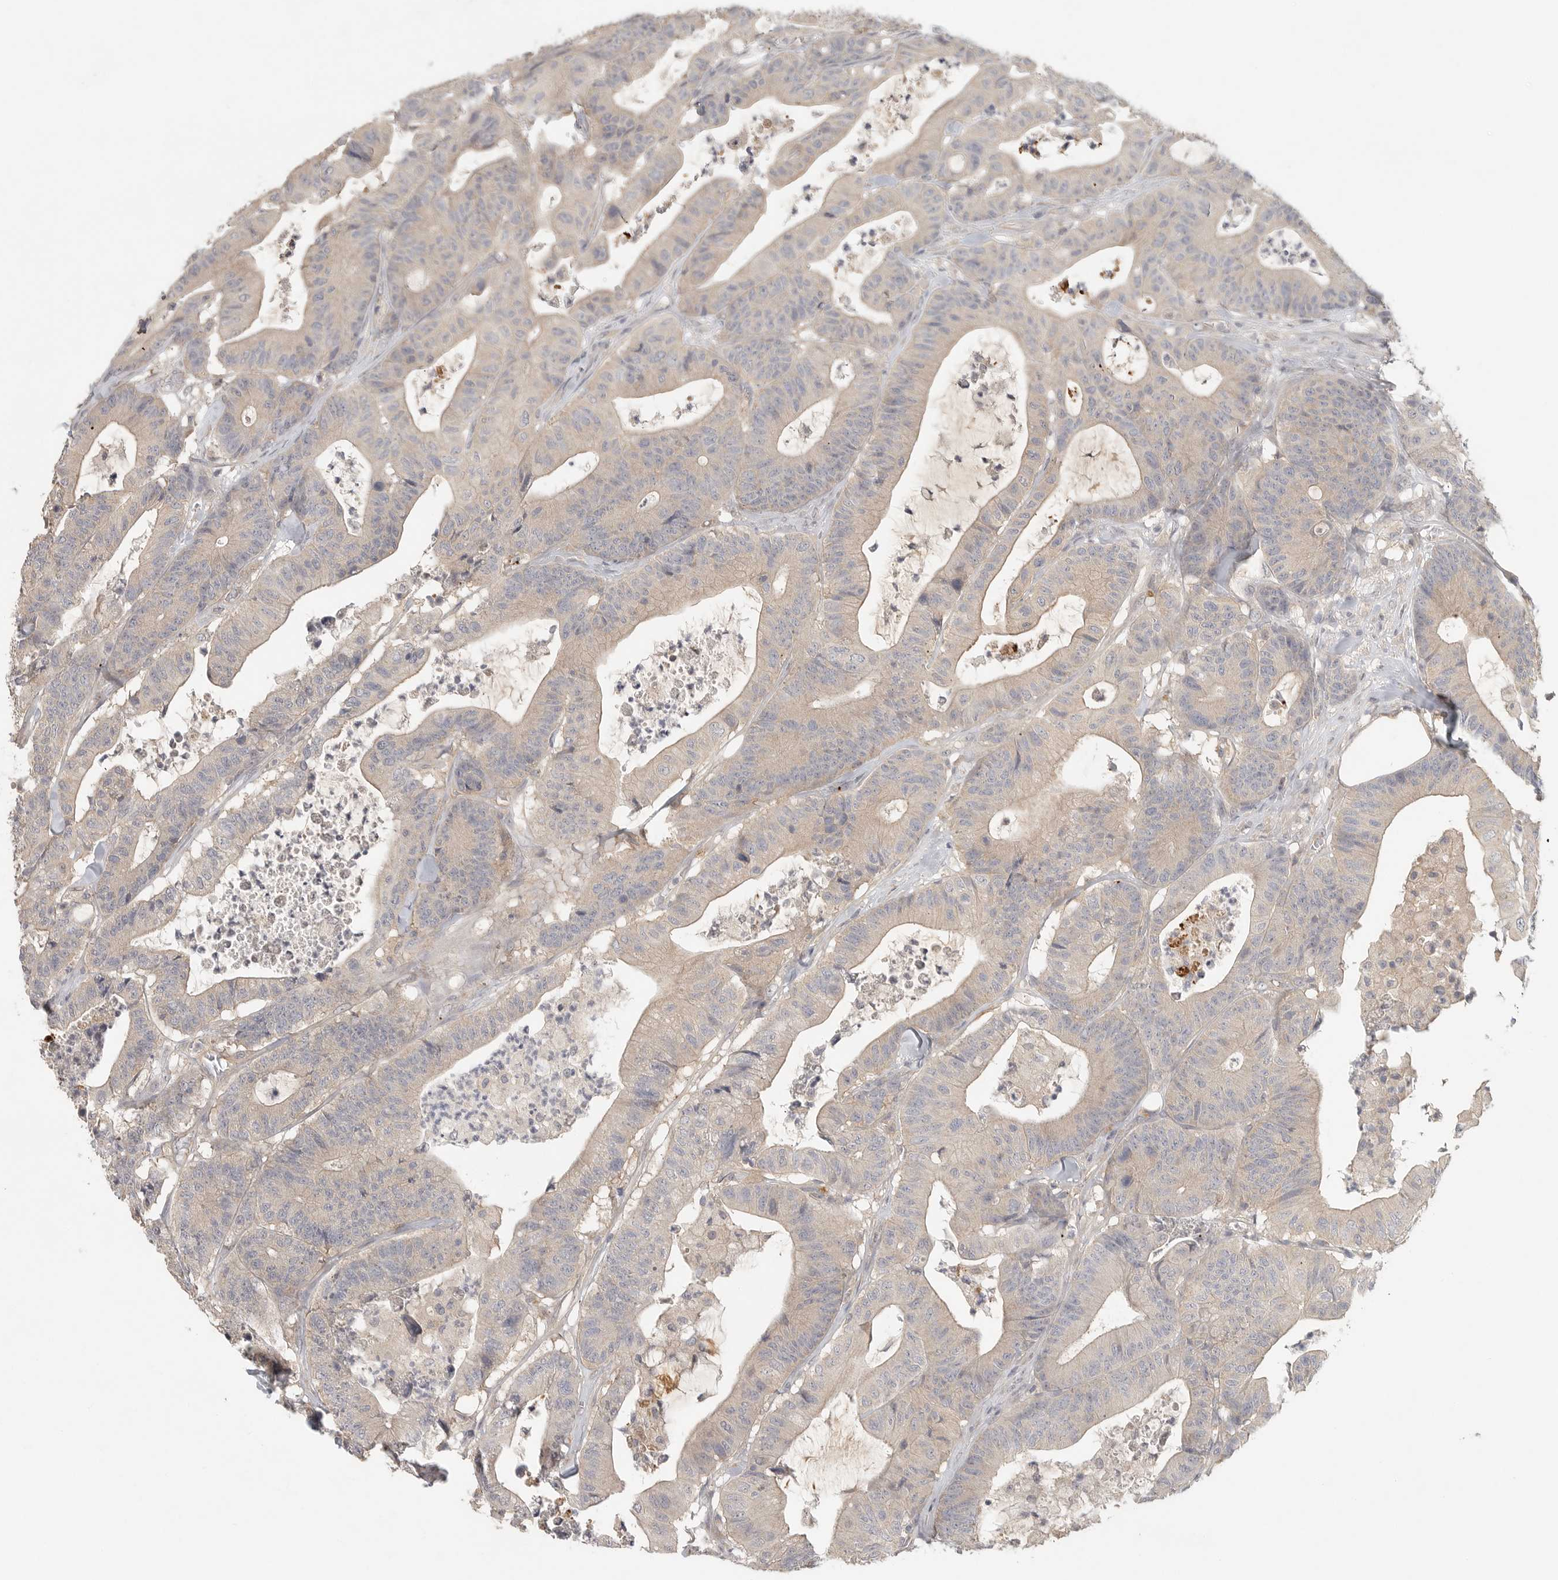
{"staining": {"intensity": "weak", "quantity": ">75%", "location": "cytoplasmic/membranous"}, "tissue": "colorectal cancer", "cell_type": "Tumor cells", "image_type": "cancer", "snomed": [{"axis": "morphology", "description": "Adenocarcinoma, NOS"}, {"axis": "topography", "description": "Colon"}], "caption": "Immunohistochemistry (IHC) micrograph of human colorectal adenocarcinoma stained for a protein (brown), which reveals low levels of weak cytoplasmic/membranous staining in about >75% of tumor cells.", "gene": "HDAC6", "patient": {"sex": "female", "age": 84}}